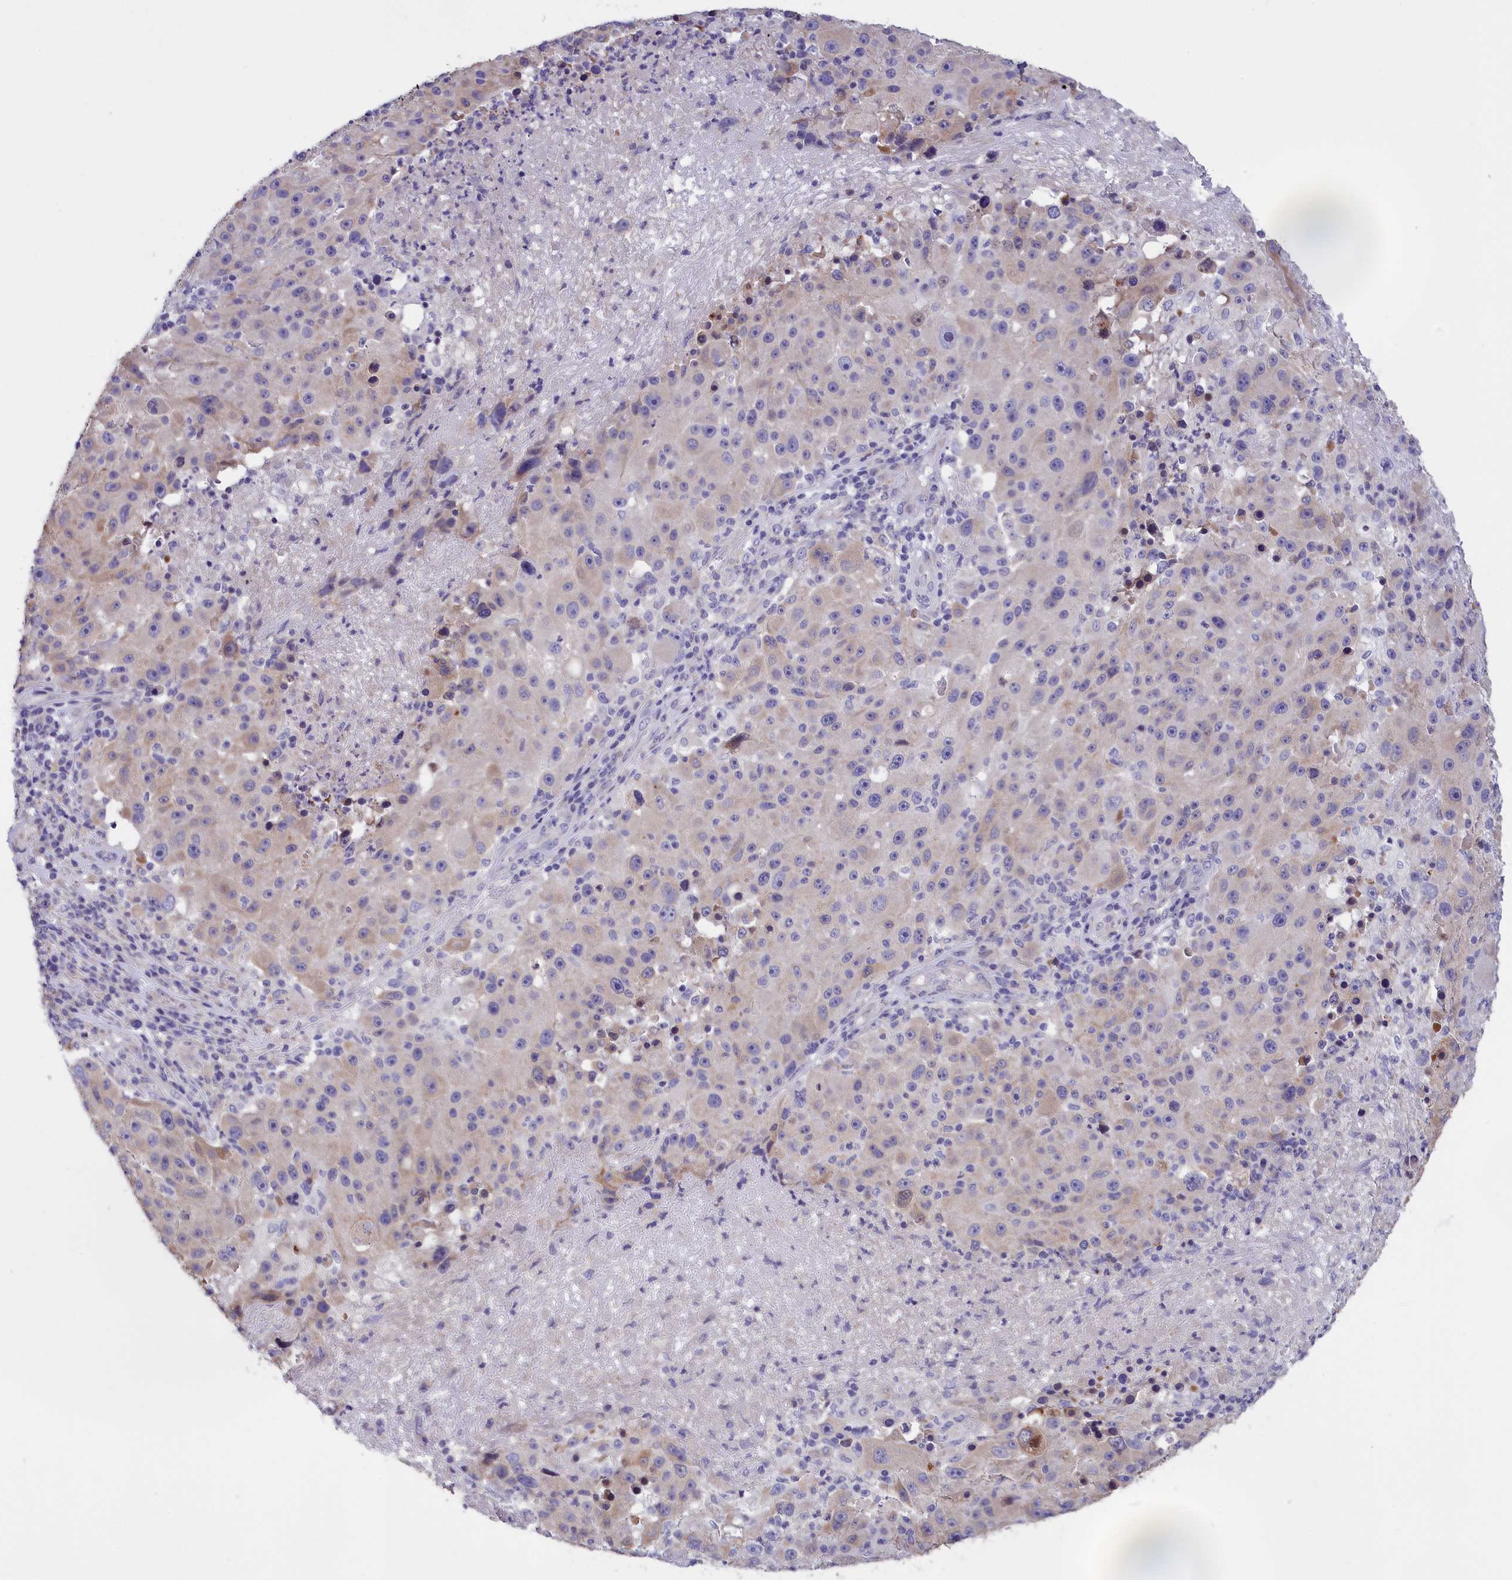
{"staining": {"intensity": "weak", "quantity": "<25%", "location": "cytoplasmic/membranous"}, "tissue": "melanoma", "cell_type": "Tumor cells", "image_type": "cancer", "snomed": [{"axis": "morphology", "description": "Malignant melanoma, NOS"}, {"axis": "topography", "description": "Skin"}], "caption": "Tumor cells are negative for protein expression in human malignant melanoma.", "gene": "CYP2U1", "patient": {"sex": "male", "age": 53}}